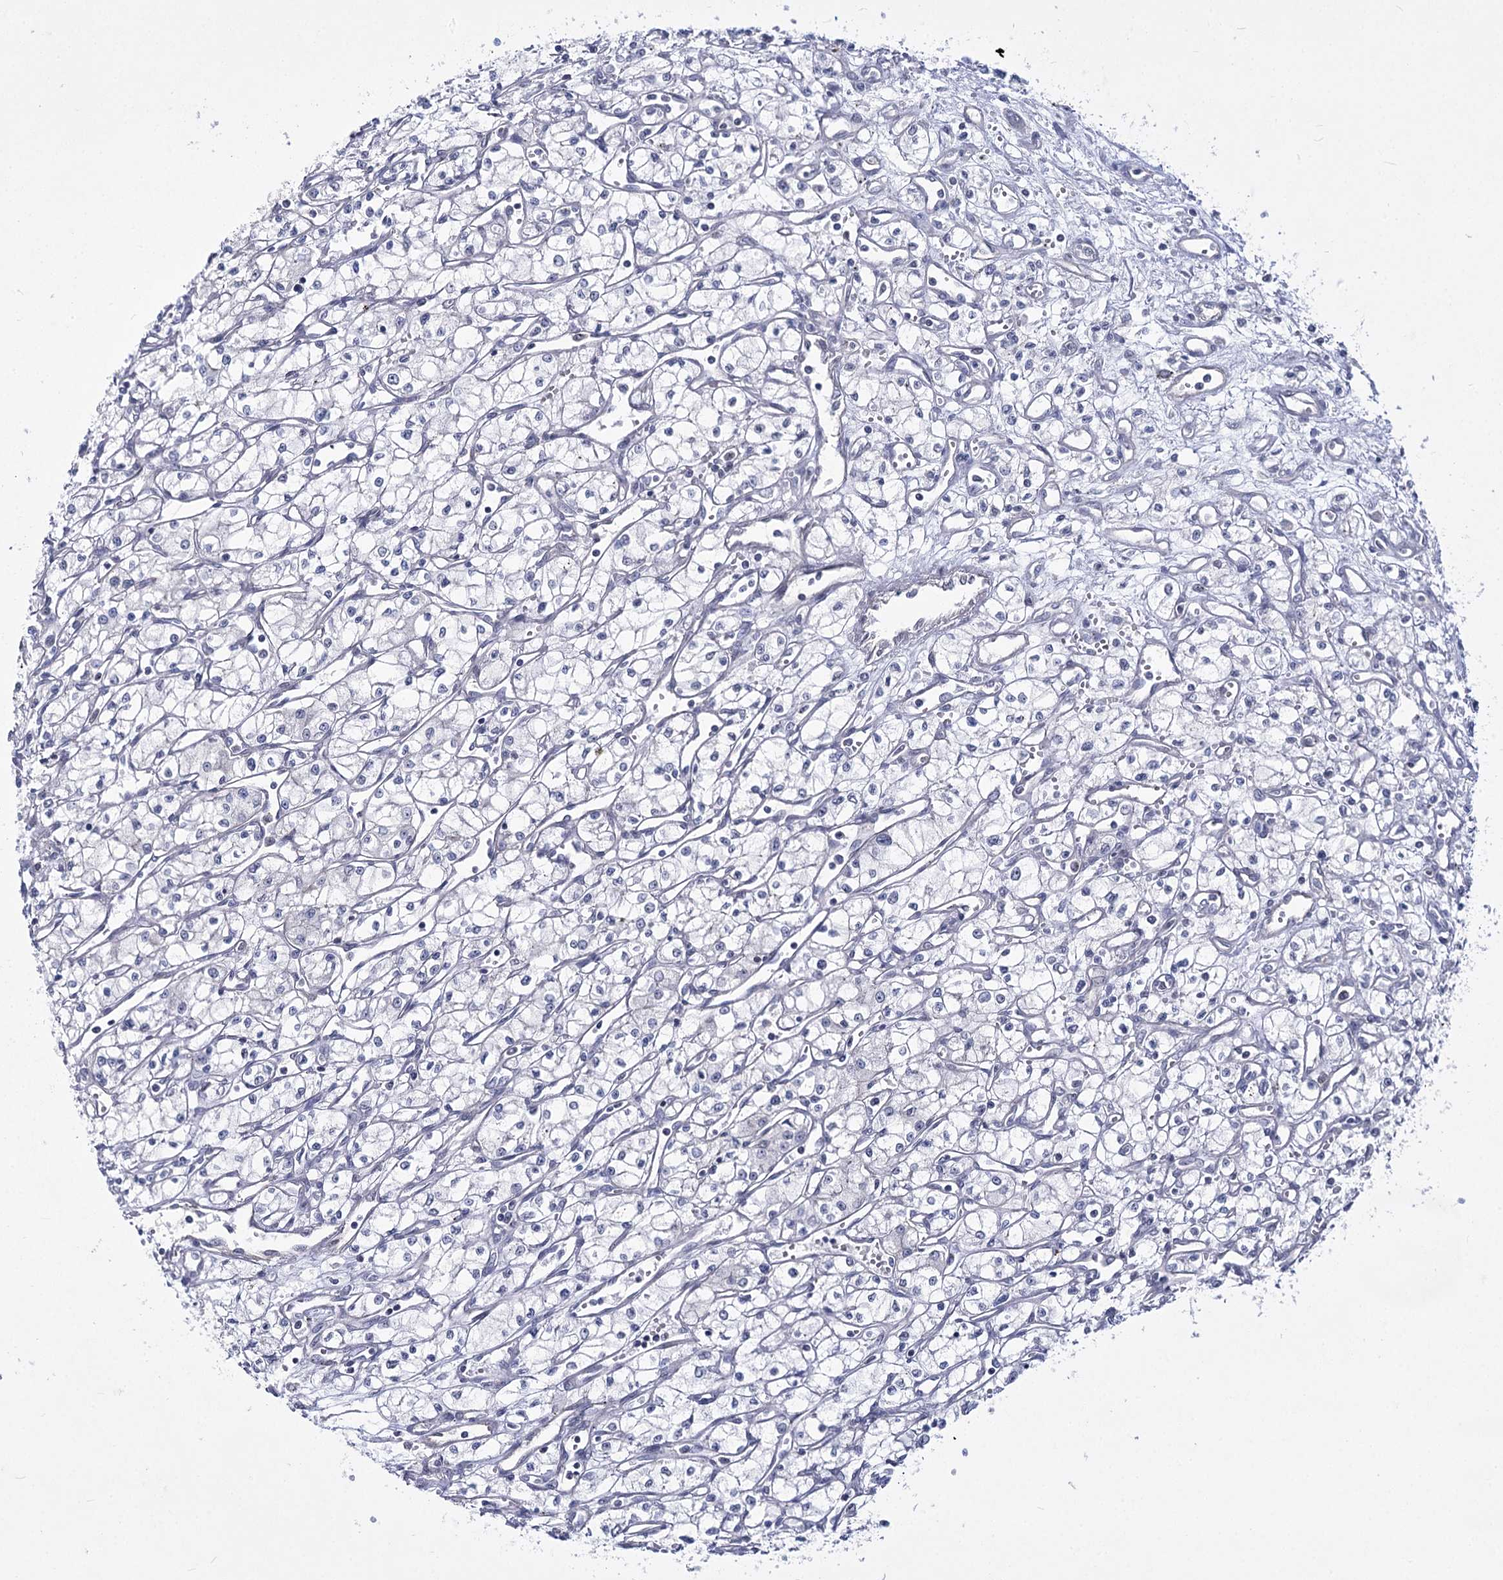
{"staining": {"intensity": "negative", "quantity": "none", "location": "none"}, "tissue": "renal cancer", "cell_type": "Tumor cells", "image_type": "cancer", "snomed": [{"axis": "morphology", "description": "Adenocarcinoma, NOS"}, {"axis": "topography", "description": "Kidney"}], "caption": "IHC of adenocarcinoma (renal) reveals no expression in tumor cells.", "gene": "ATP10B", "patient": {"sex": "male", "age": 59}}